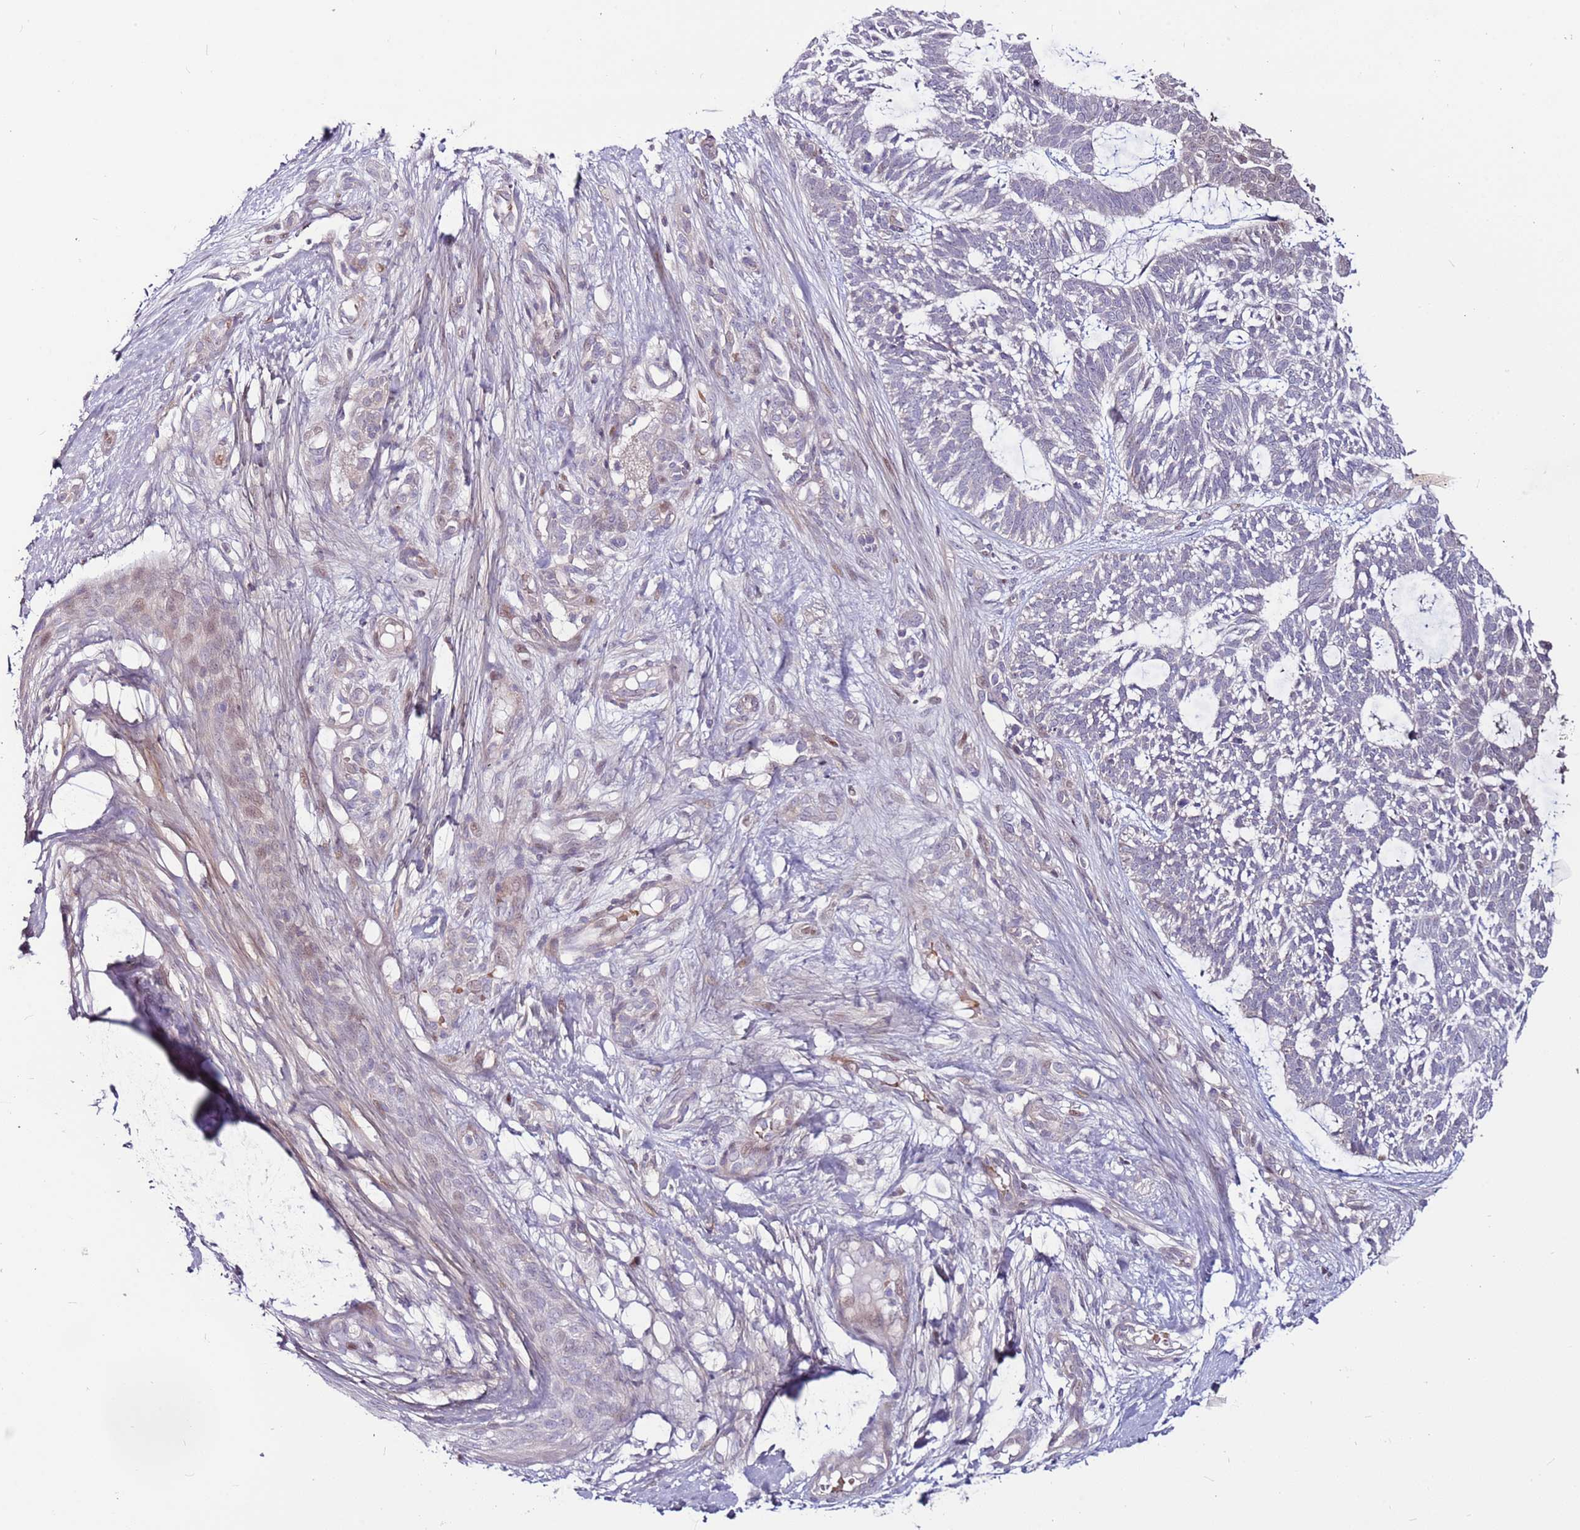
{"staining": {"intensity": "negative", "quantity": "none", "location": "none"}, "tissue": "skin cancer", "cell_type": "Tumor cells", "image_type": "cancer", "snomed": [{"axis": "morphology", "description": "Basal cell carcinoma"}, {"axis": "topography", "description": "Skin"}], "caption": "There is no significant expression in tumor cells of basal cell carcinoma (skin).", "gene": "MTG2", "patient": {"sex": "male", "age": 88}}